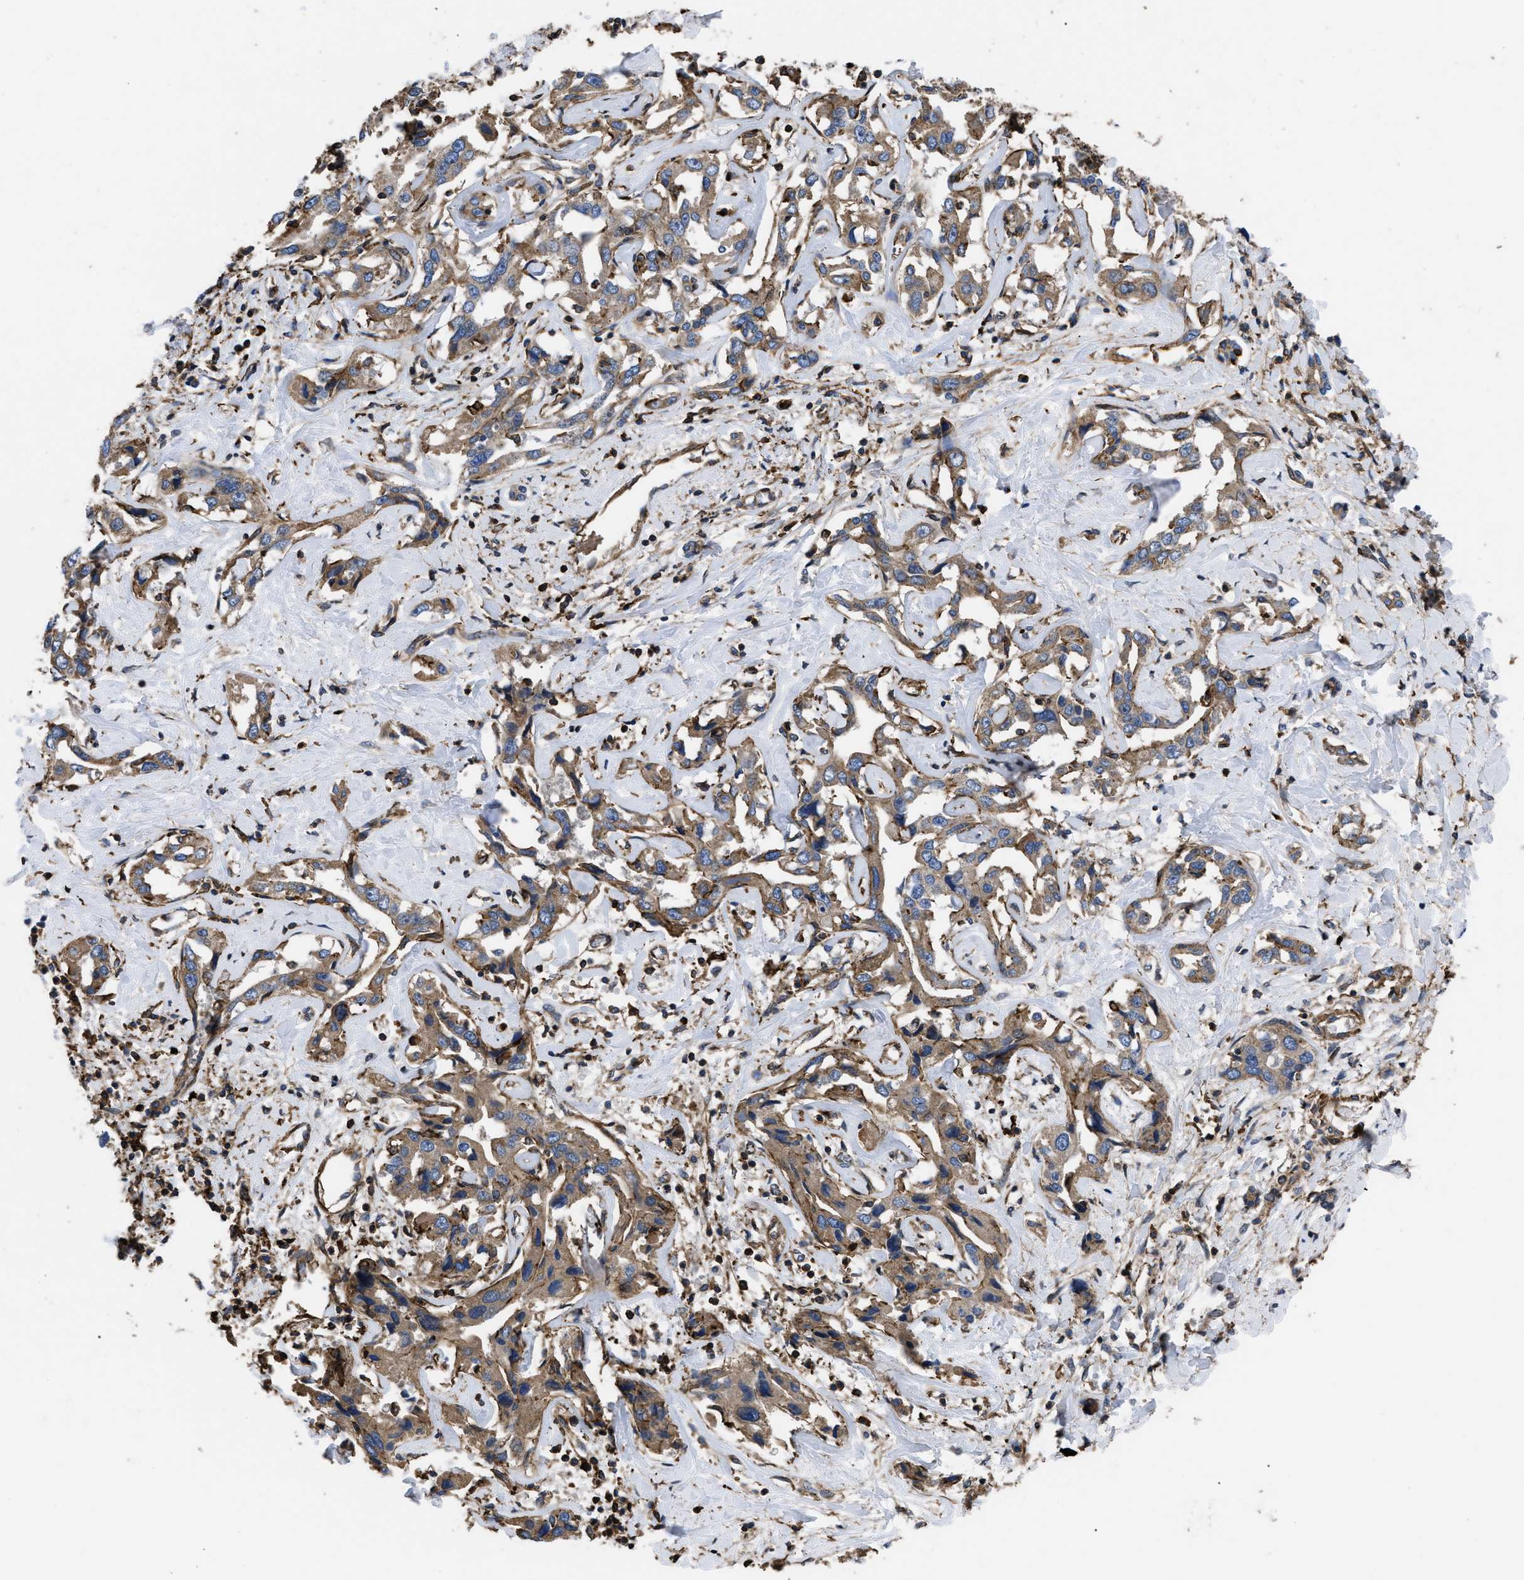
{"staining": {"intensity": "moderate", "quantity": ">75%", "location": "cytoplasmic/membranous"}, "tissue": "liver cancer", "cell_type": "Tumor cells", "image_type": "cancer", "snomed": [{"axis": "morphology", "description": "Cholangiocarcinoma"}, {"axis": "topography", "description": "Liver"}], "caption": "An immunohistochemistry image of neoplastic tissue is shown. Protein staining in brown highlights moderate cytoplasmic/membranous positivity in liver cancer within tumor cells. Immunohistochemistry stains the protein of interest in brown and the nuclei are stained blue.", "gene": "SCUBE2", "patient": {"sex": "male", "age": 59}}